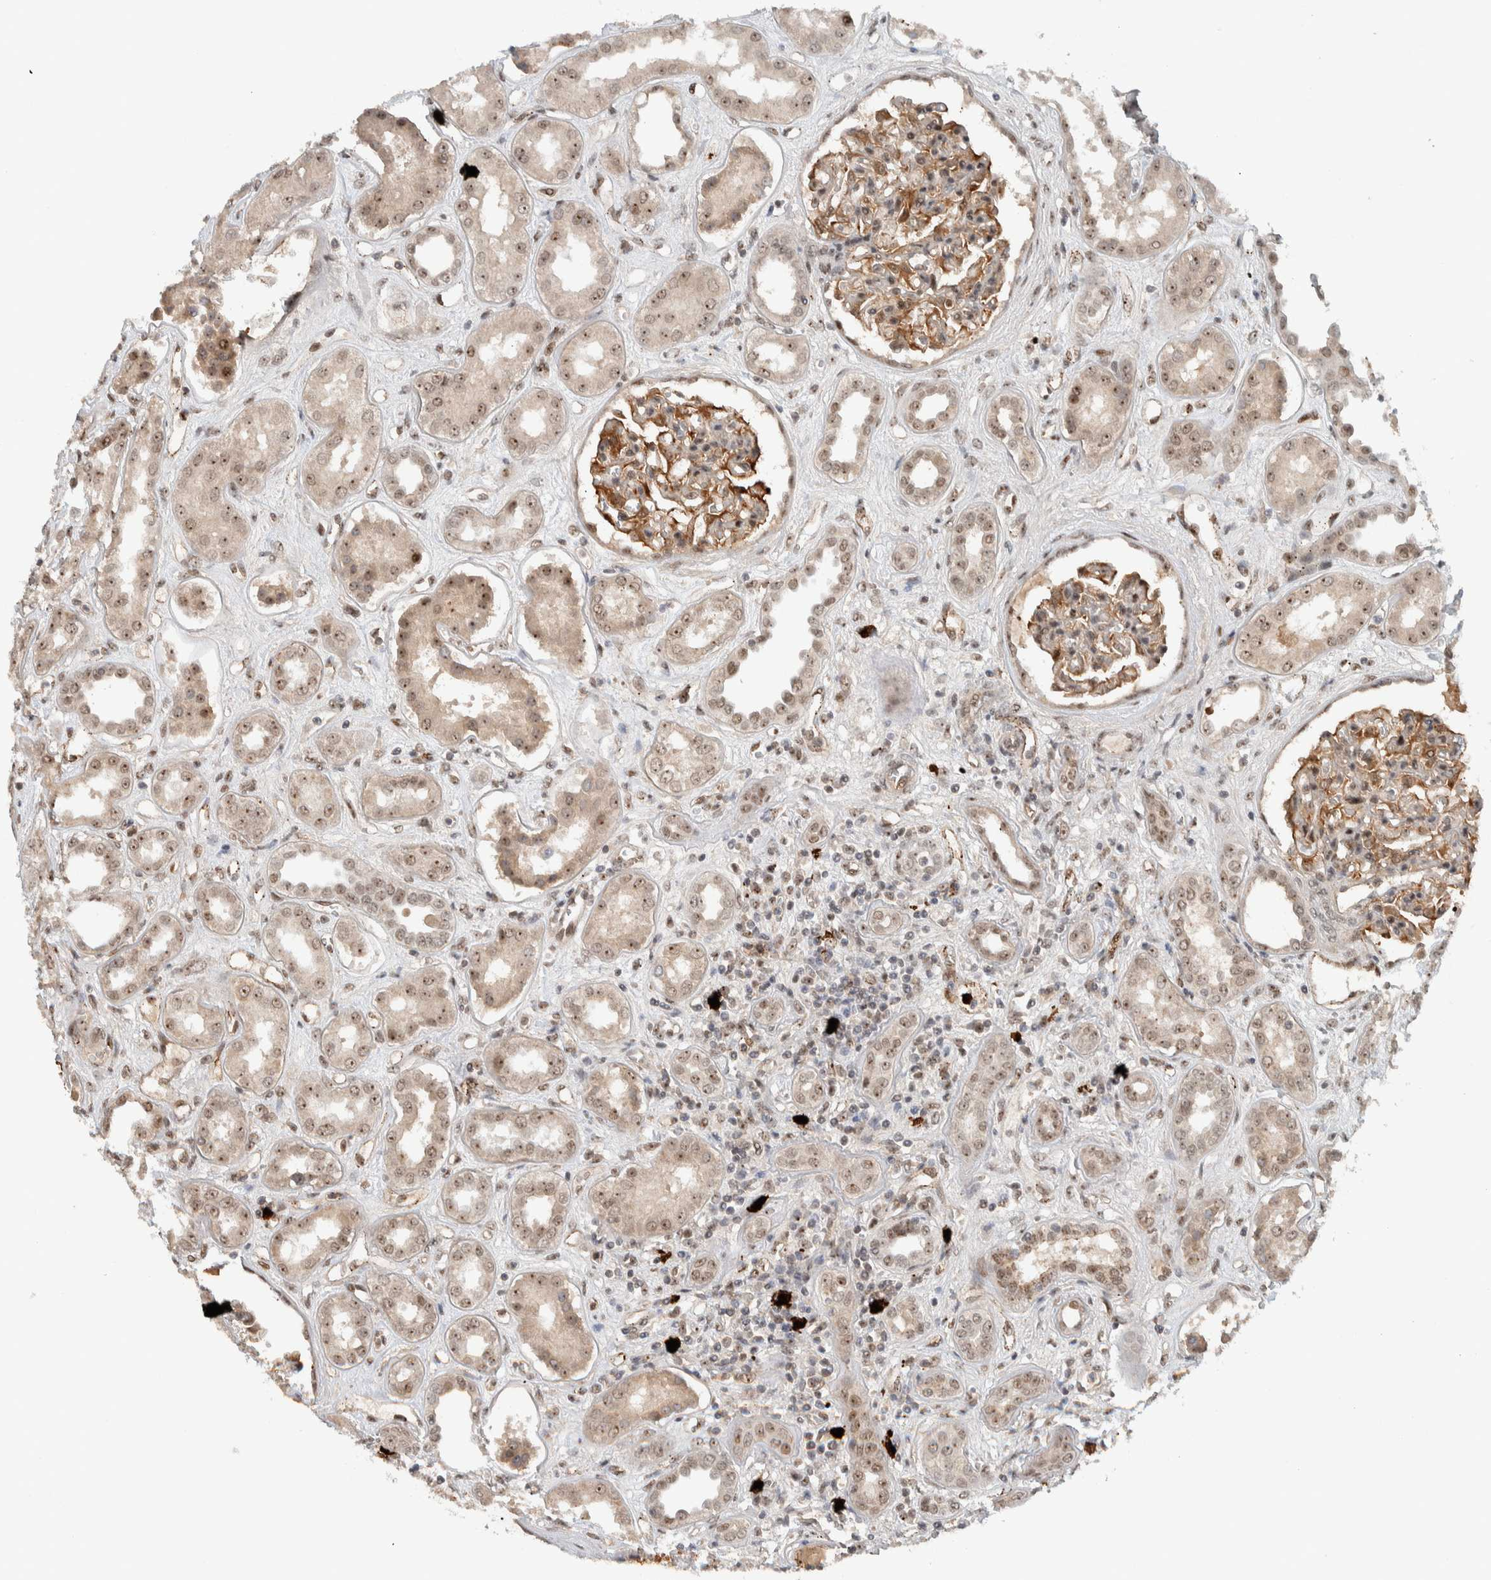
{"staining": {"intensity": "moderate", "quantity": "25%-75%", "location": "cytoplasmic/membranous,nuclear"}, "tissue": "kidney", "cell_type": "Cells in glomeruli", "image_type": "normal", "snomed": [{"axis": "morphology", "description": "Normal tissue, NOS"}, {"axis": "topography", "description": "Kidney"}], "caption": "A photomicrograph showing moderate cytoplasmic/membranous,nuclear positivity in about 25%-75% of cells in glomeruli in benign kidney, as visualized by brown immunohistochemical staining.", "gene": "ZFP91", "patient": {"sex": "male", "age": 59}}